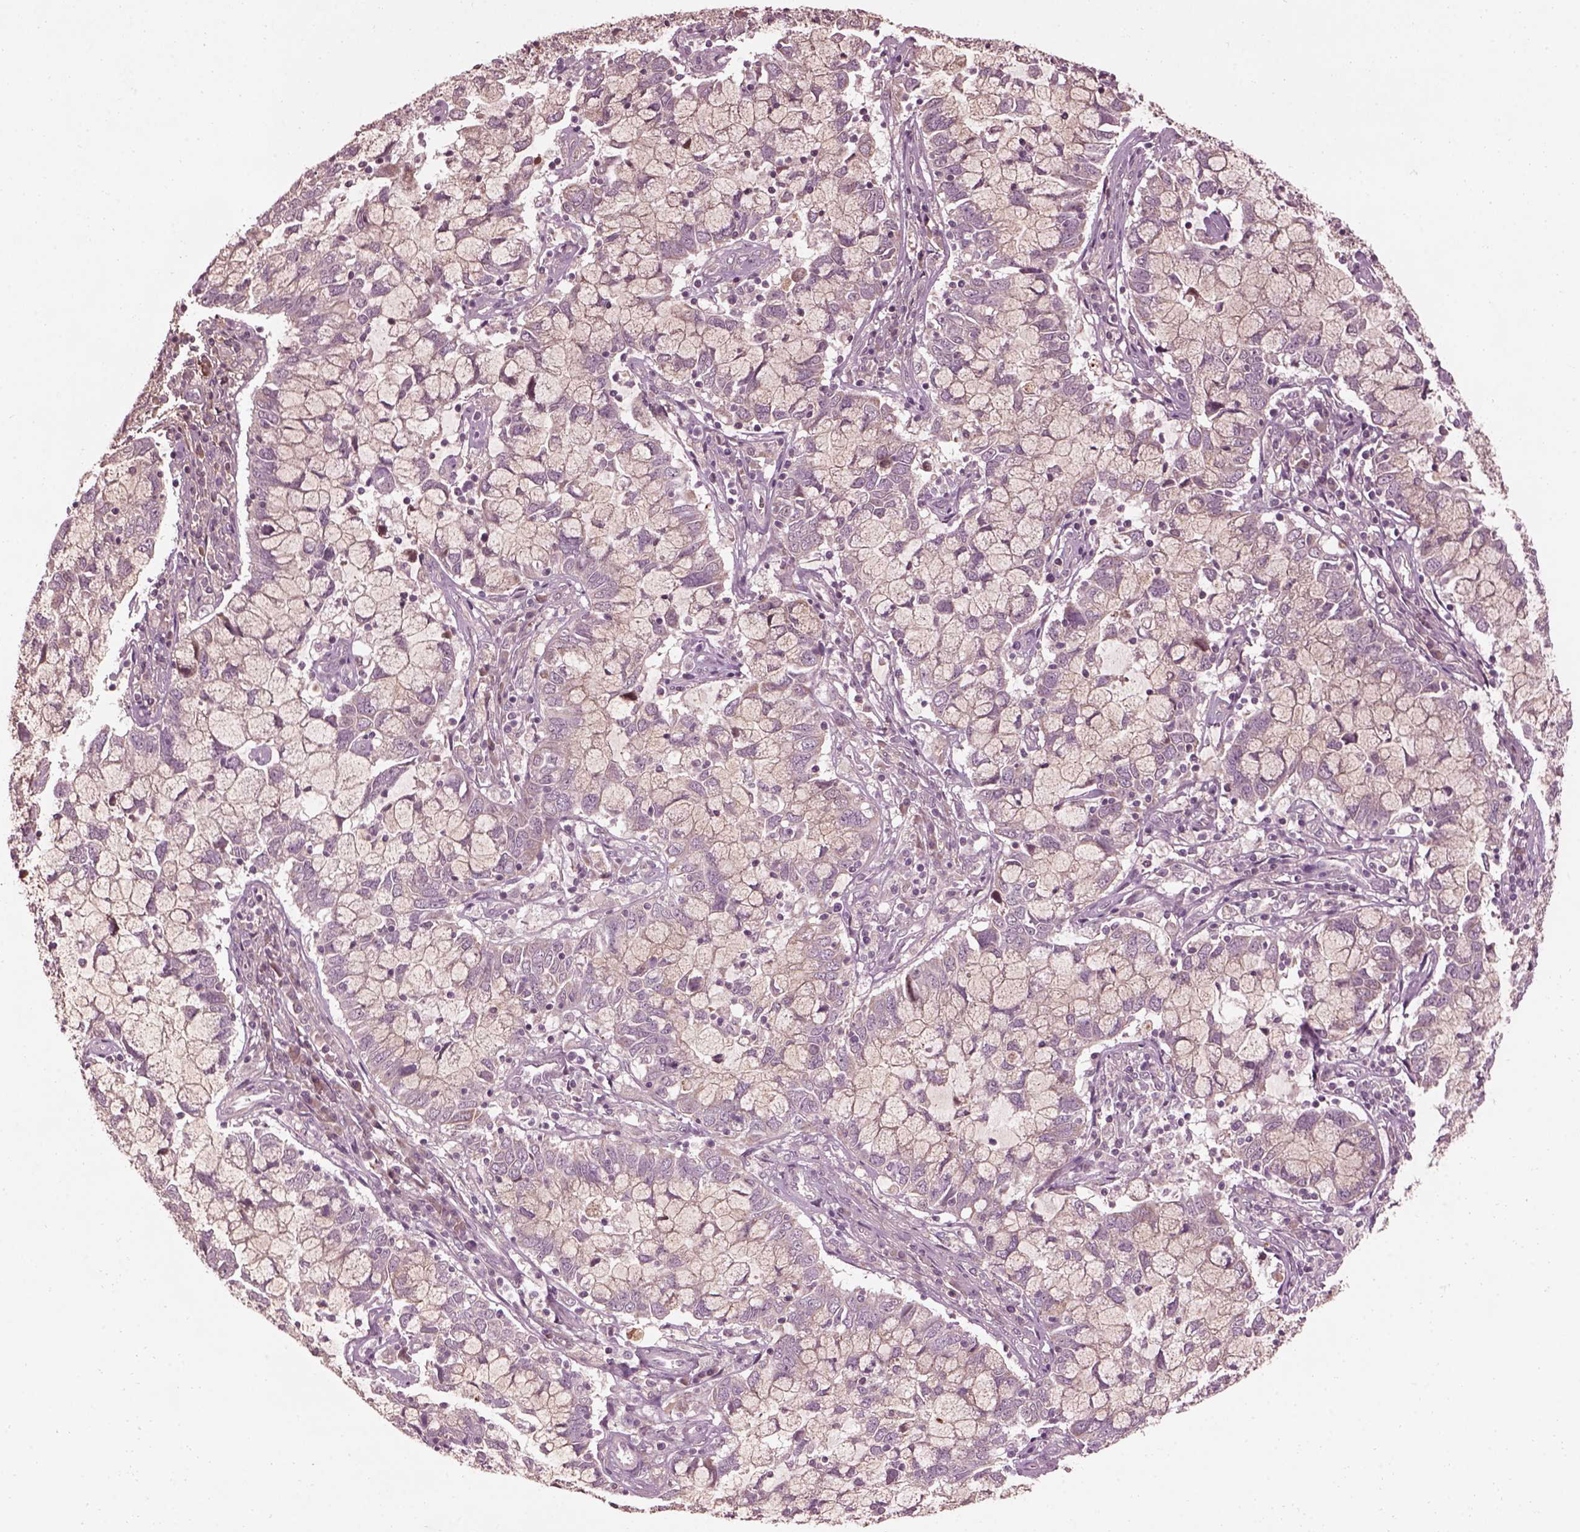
{"staining": {"intensity": "negative", "quantity": "none", "location": "none"}, "tissue": "cervical cancer", "cell_type": "Tumor cells", "image_type": "cancer", "snomed": [{"axis": "morphology", "description": "Adenocarcinoma, NOS"}, {"axis": "topography", "description": "Cervix"}], "caption": "This is a photomicrograph of immunohistochemistry (IHC) staining of cervical adenocarcinoma, which shows no staining in tumor cells.", "gene": "EFEMP1", "patient": {"sex": "female", "age": 40}}